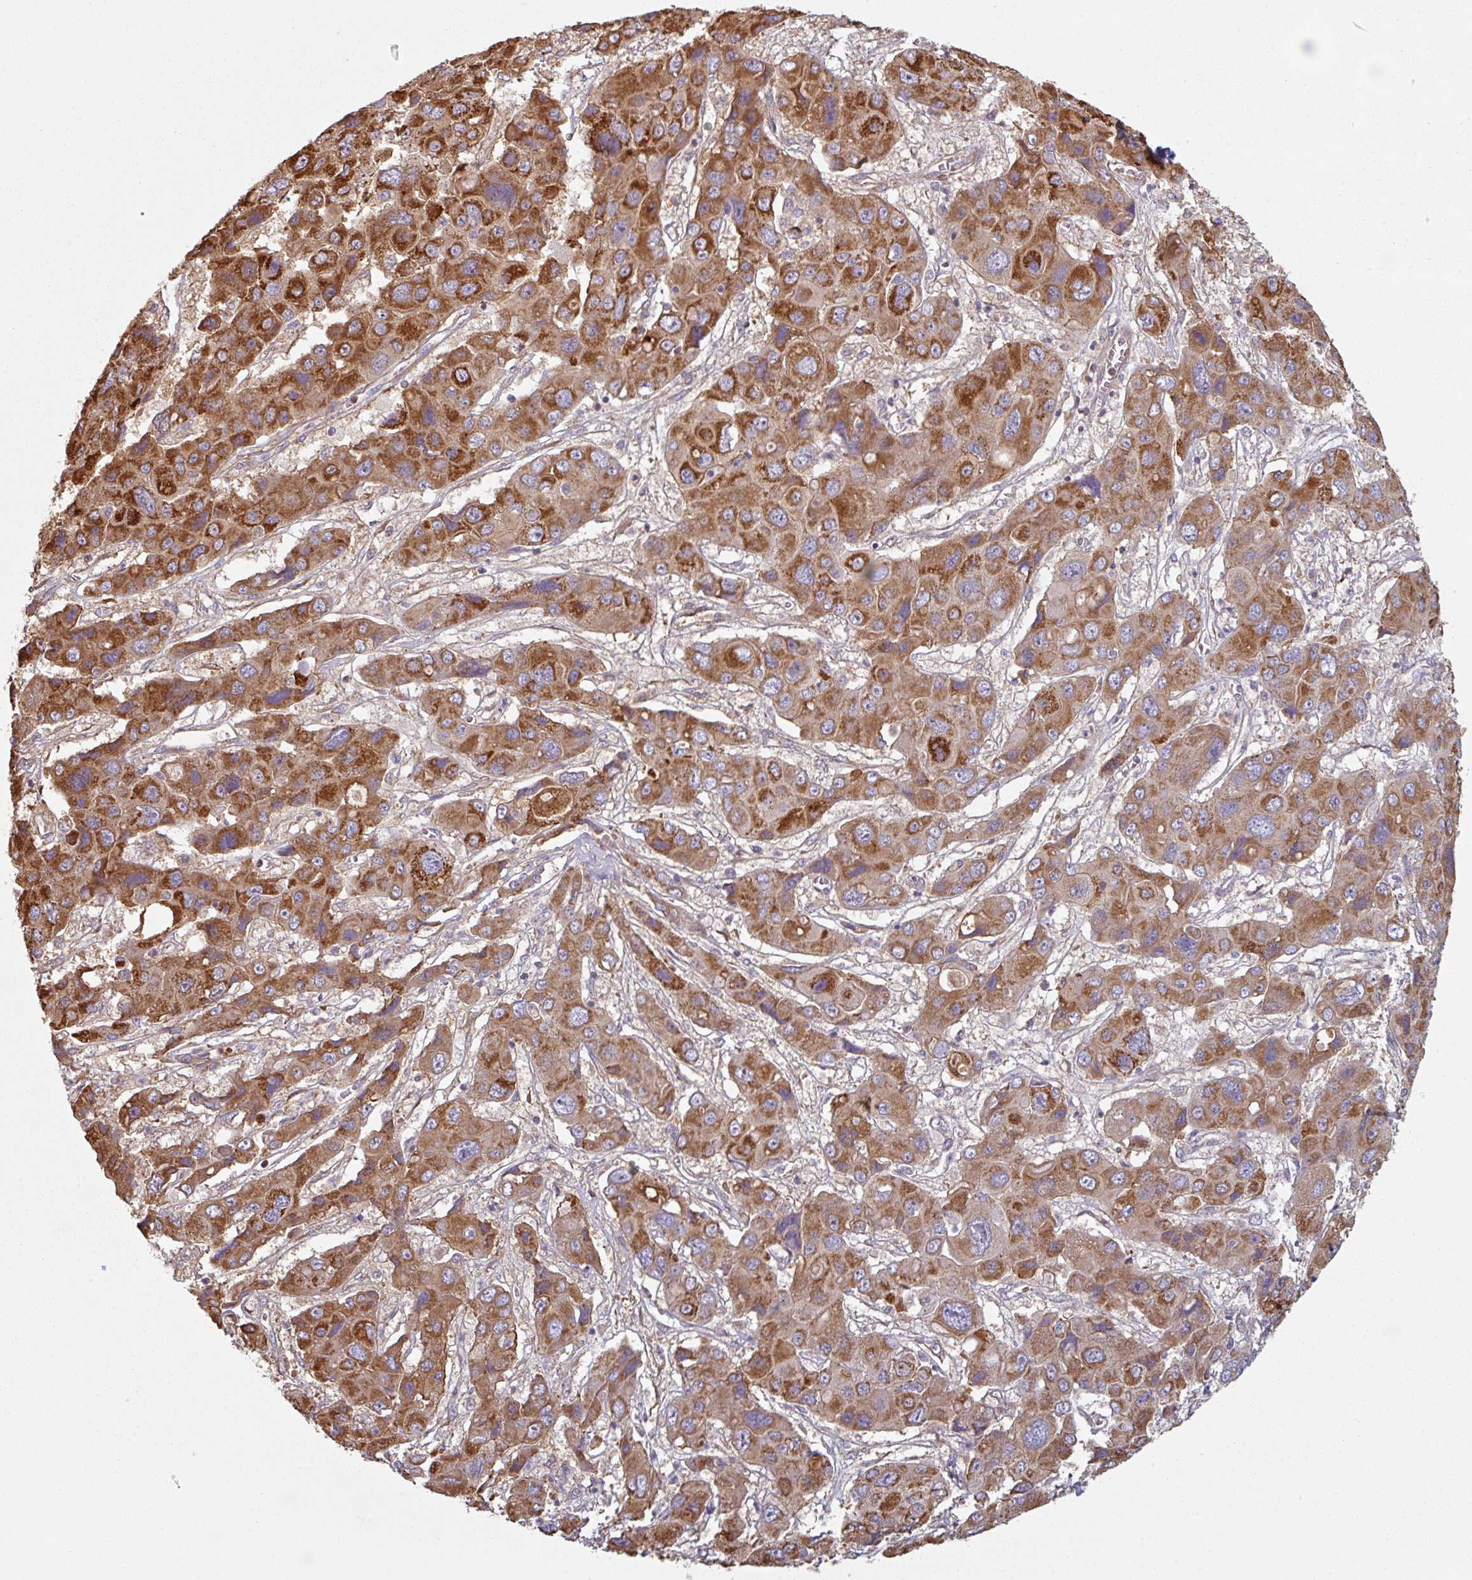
{"staining": {"intensity": "strong", "quantity": ">75%", "location": "cytoplasmic/membranous"}, "tissue": "liver cancer", "cell_type": "Tumor cells", "image_type": "cancer", "snomed": [{"axis": "morphology", "description": "Cholangiocarcinoma"}, {"axis": "topography", "description": "Liver"}], "caption": "Protein analysis of liver cholangiocarcinoma tissue shows strong cytoplasmic/membranous staining in approximately >75% of tumor cells.", "gene": "GSTA4", "patient": {"sex": "male", "age": 67}}